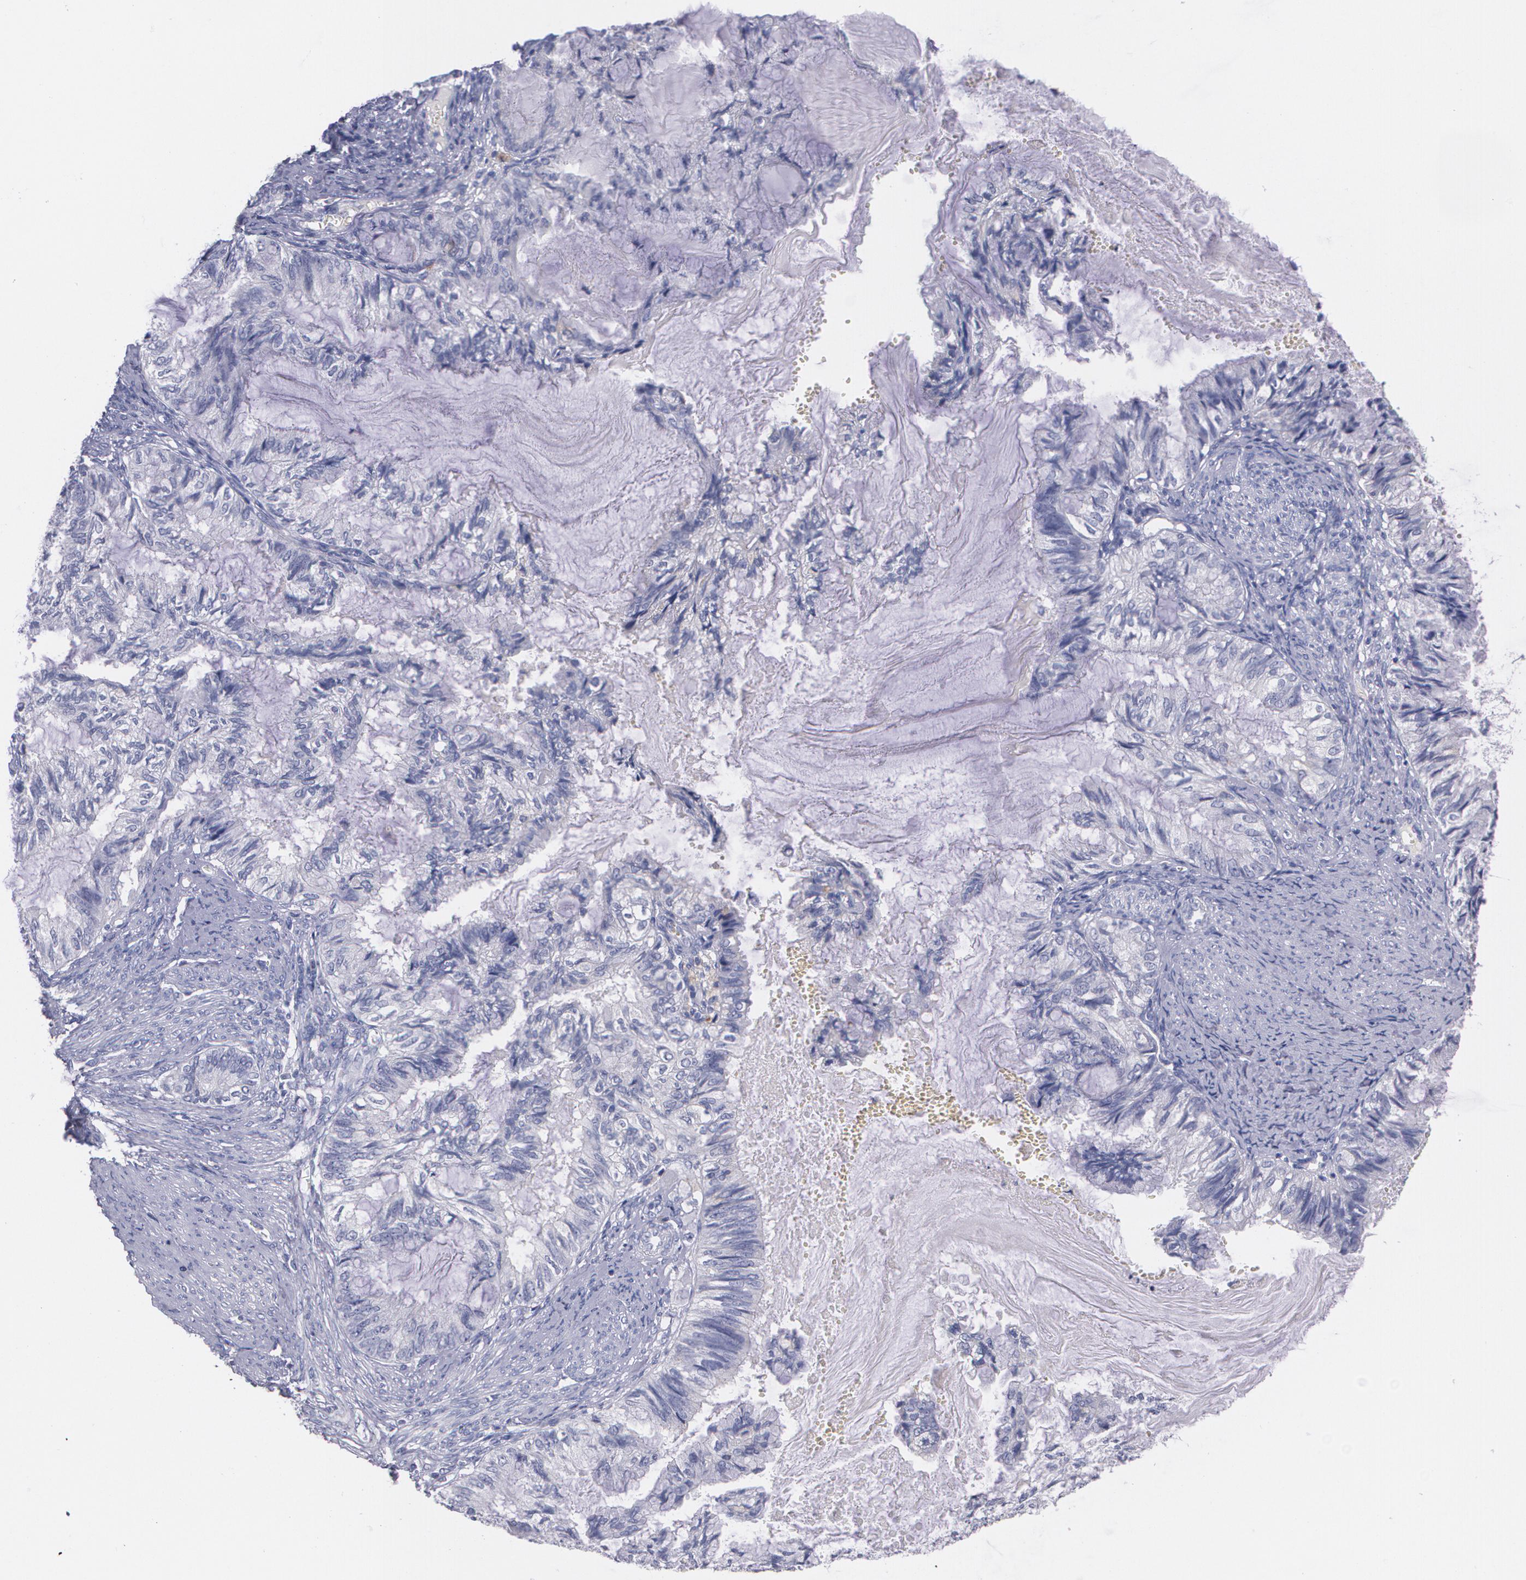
{"staining": {"intensity": "weak", "quantity": "<25%", "location": "cytoplasmic/membranous"}, "tissue": "endometrial cancer", "cell_type": "Tumor cells", "image_type": "cancer", "snomed": [{"axis": "morphology", "description": "Adenocarcinoma, NOS"}, {"axis": "topography", "description": "Endometrium"}], "caption": "A high-resolution histopathology image shows immunohistochemistry (IHC) staining of endometrial cancer, which demonstrates no significant staining in tumor cells.", "gene": "HMMR", "patient": {"sex": "female", "age": 86}}